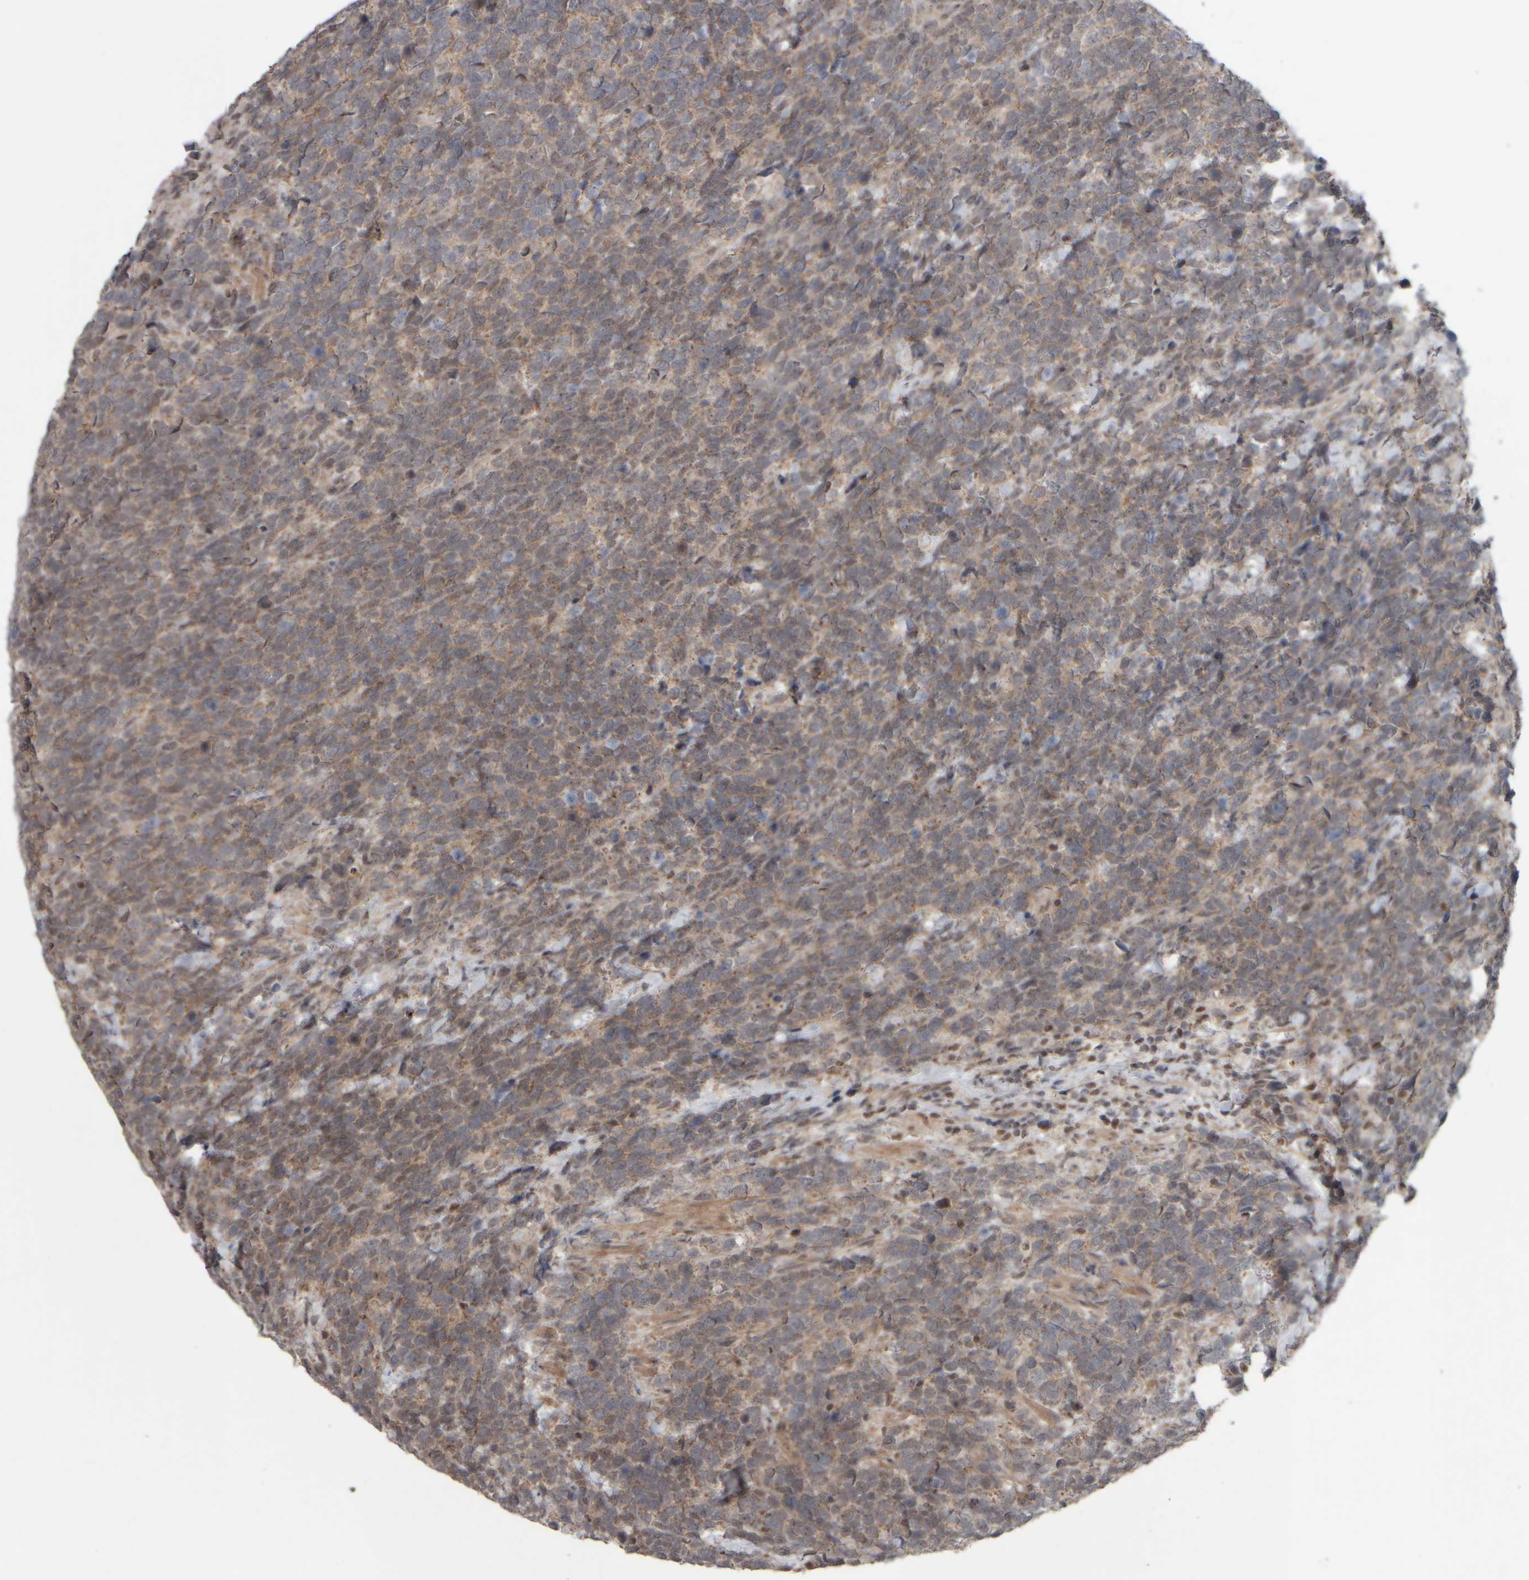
{"staining": {"intensity": "weak", "quantity": ">75%", "location": "cytoplasmic/membranous"}, "tissue": "urothelial cancer", "cell_type": "Tumor cells", "image_type": "cancer", "snomed": [{"axis": "morphology", "description": "Urothelial carcinoma, High grade"}, {"axis": "topography", "description": "Urinary bladder"}], "caption": "Immunohistochemistry (IHC) of urothelial cancer reveals low levels of weak cytoplasmic/membranous positivity in about >75% of tumor cells. (Stains: DAB in brown, nuclei in blue, Microscopy: brightfield microscopy at high magnification).", "gene": "CWC27", "patient": {"sex": "female", "age": 82}}